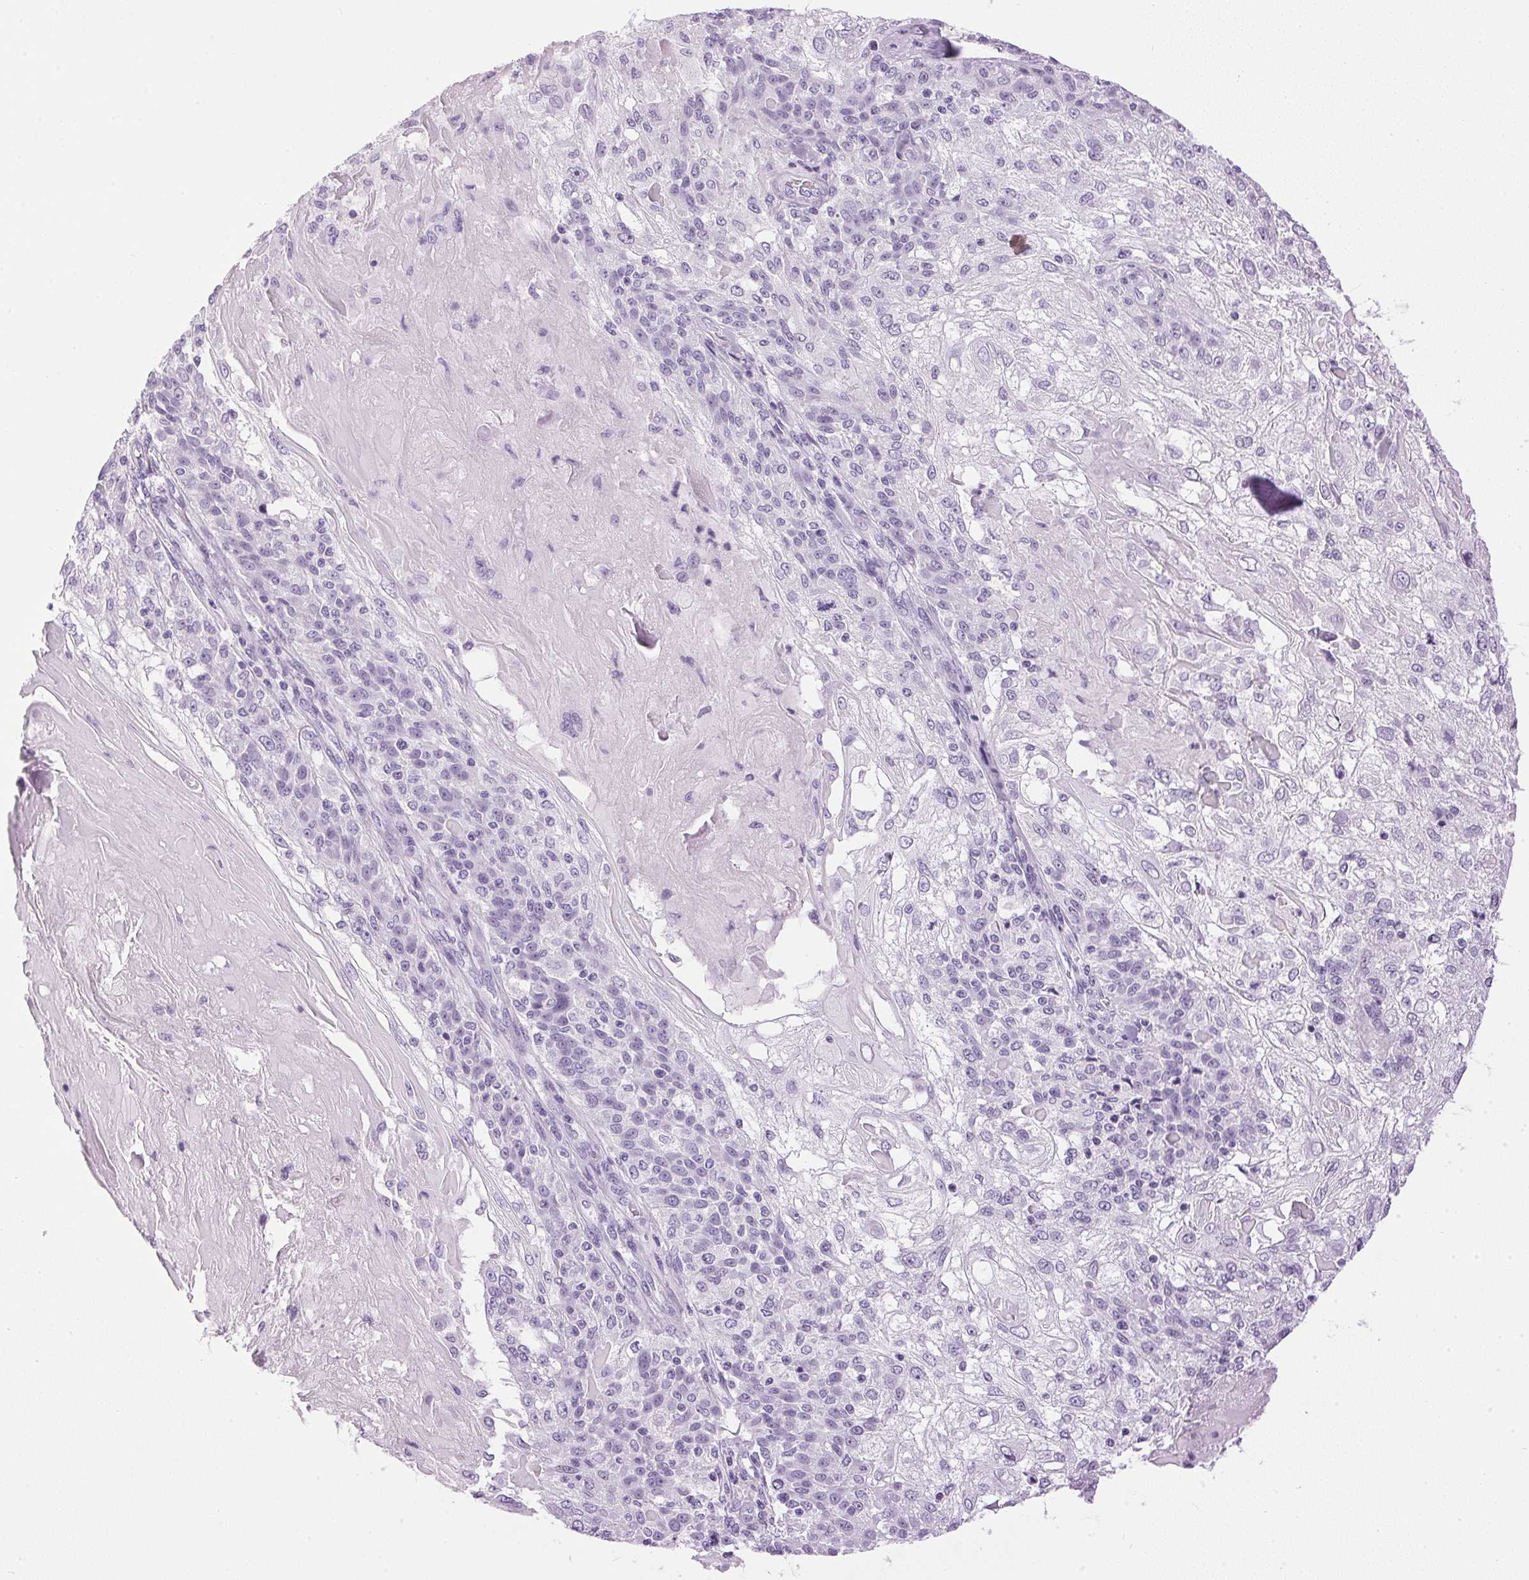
{"staining": {"intensity": "negative", "quantity": "none", "location": "none"}, "tissue": "skin cancer", "cell_type": "Tumor cells", "image_type": "cancer", "snomed": [{"axis": "morphology", "description": "Normal tissue, NOS"}, {"axis": "morphology", "description": "Squamous cell carcinoma, NOS"}, {"axis": "topography", "description": "Skin"}], "caption": "High magnification brightfield microscopy of skin squamous cell carcinoma stained with DAB (3,3'-diaminobenzidine) (brown) and counterstained with hematoxylin (blue): tumor cells show no significant positivity. Nuclei are stained in blue.", "gene": "SP7", "patient": {"sex": "female", "age": 83}}